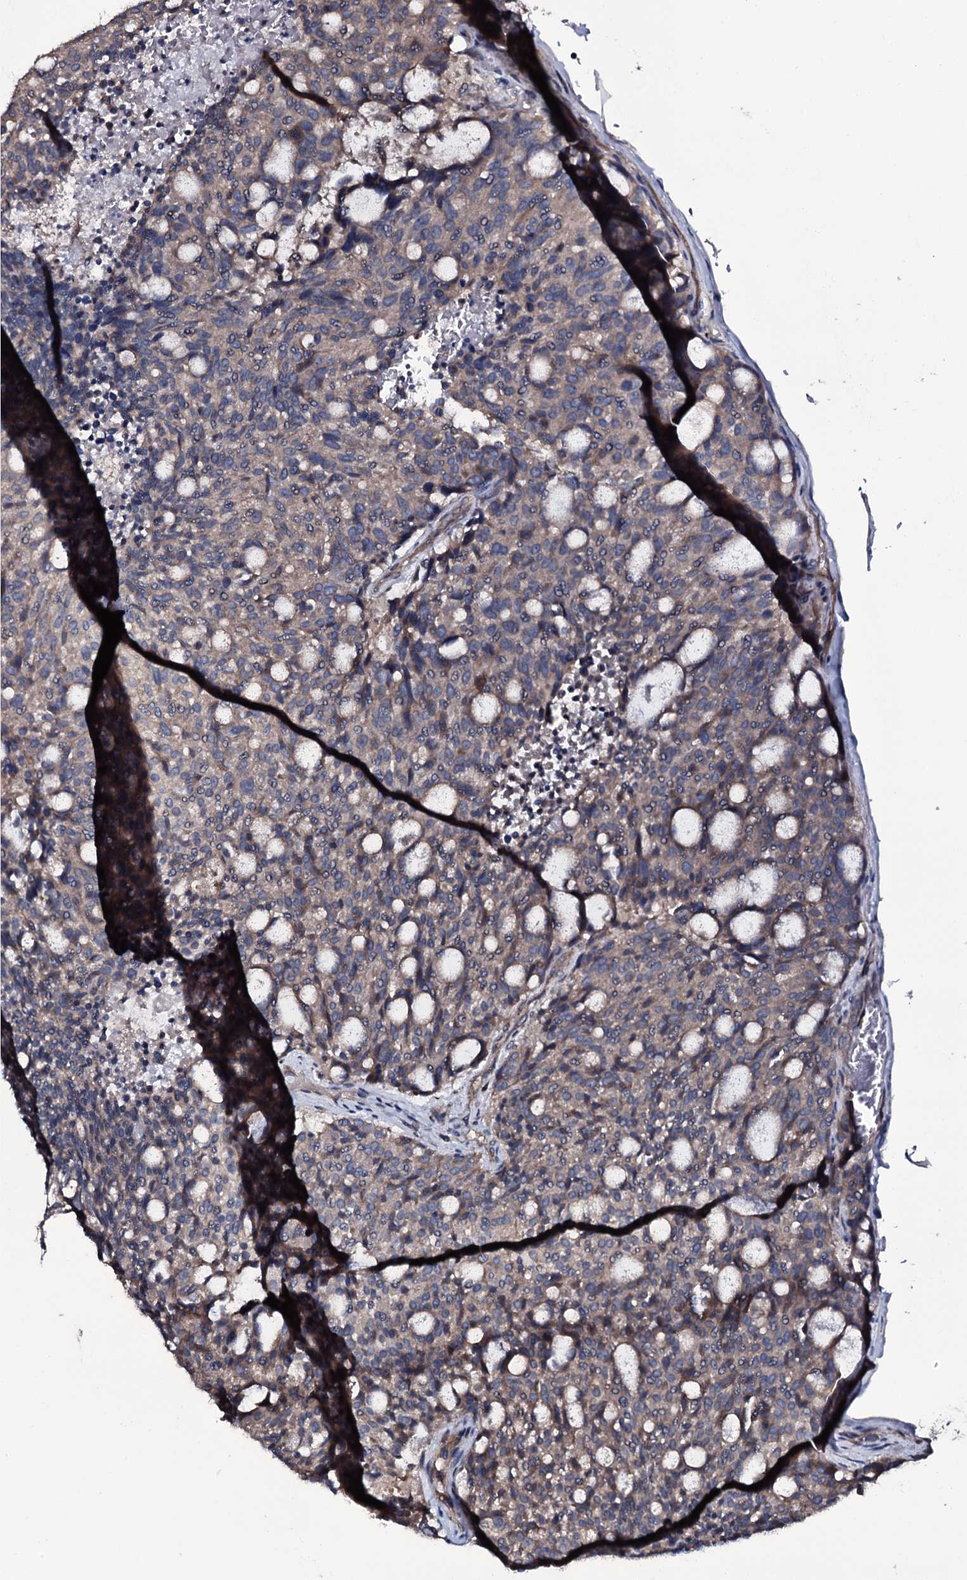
{"staining": {"intensity": "weak", "quantity": "25%-75%", "location": "cytoplasmic/membranous"}, "tissue": "carcinoid", "cell_type": "Tumor cells", "image_type": "cancer", "snomed": [{"axis": "morphology", "description": "Carcinoid, malignant, NOS"}, {"axis": "topography", "description": "Pancreas"}], "caption": "Immunohistochemical staining of carcinoid (malignant) demonstrates low levels of weak cytoplasmic/membranous protein expression in about 25%-75% of tumor cells.", "gene": "WIPF3", "patient": {"sex": "female", "age": 54}}